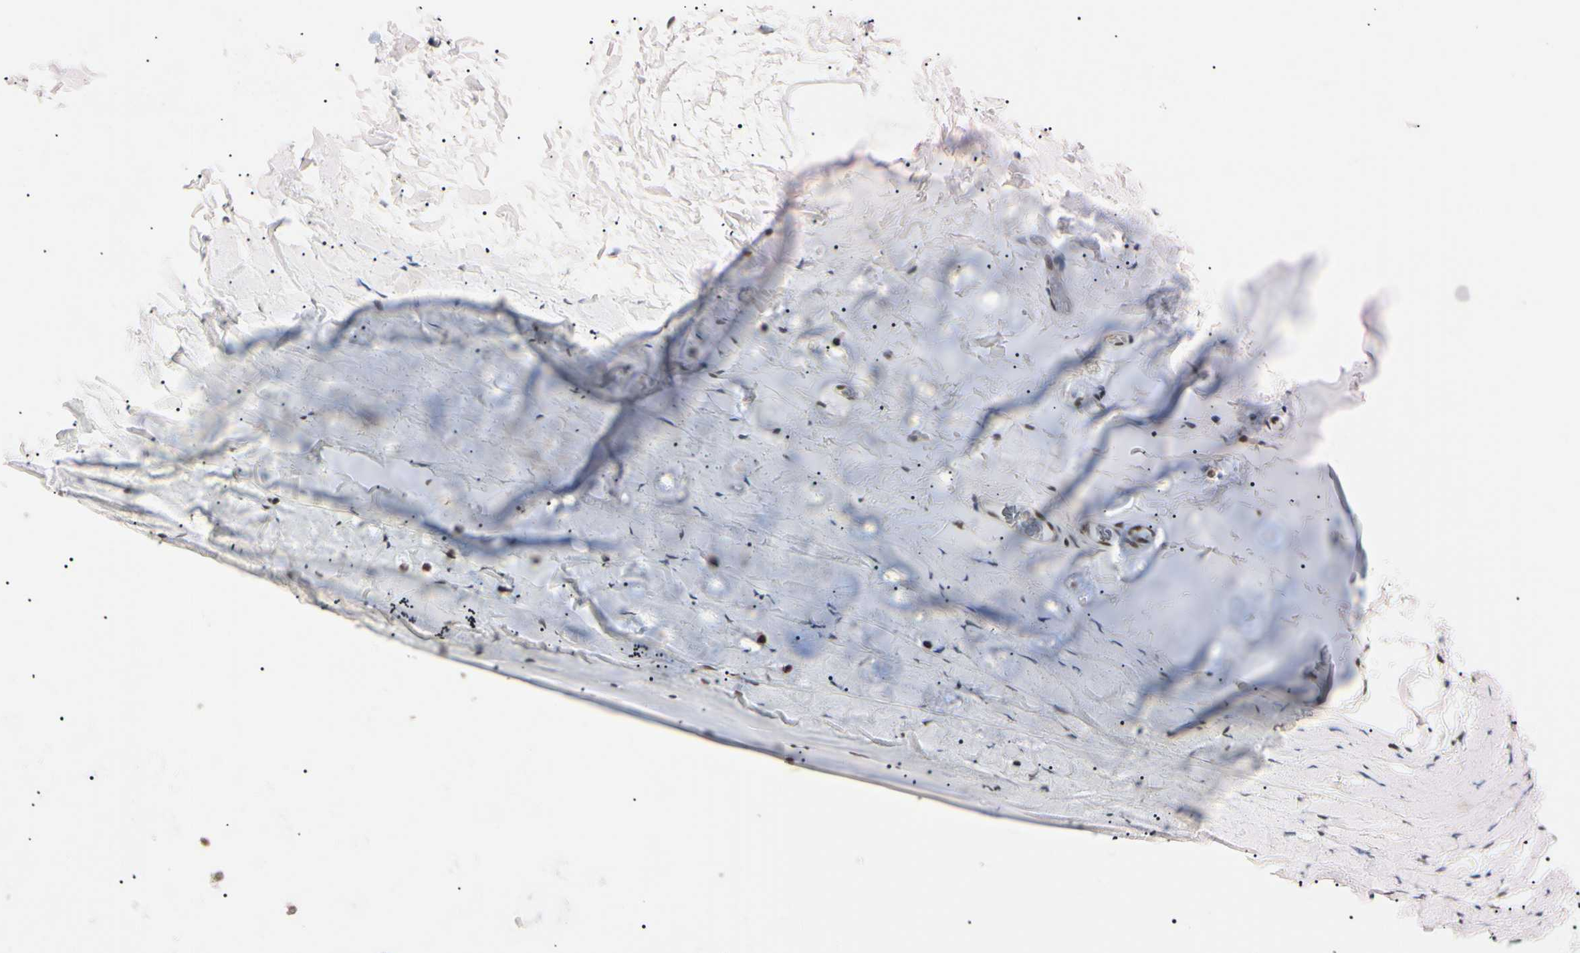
{"staining": {"intensity": "weak", "quantity": ">75%", "location": "nuclear"}, "tissue": "adipose tissue", "cell_type": "Adipocytes", "image_type": "normal", "snomed": [{"axis": "morphology", "description": "Normal tissue, NOS"}, {"axis": "topography", "description": "Bronchus"}], "caption": "Immunohistochemistry micrograph of normal adipose tissue stained for a protein (brown), which reveals low levels of weak nuclear positivity in approximately >75% of adipocytes.", "gene": "ZNF134", "patient": {"sex": "female", "age": 73}}